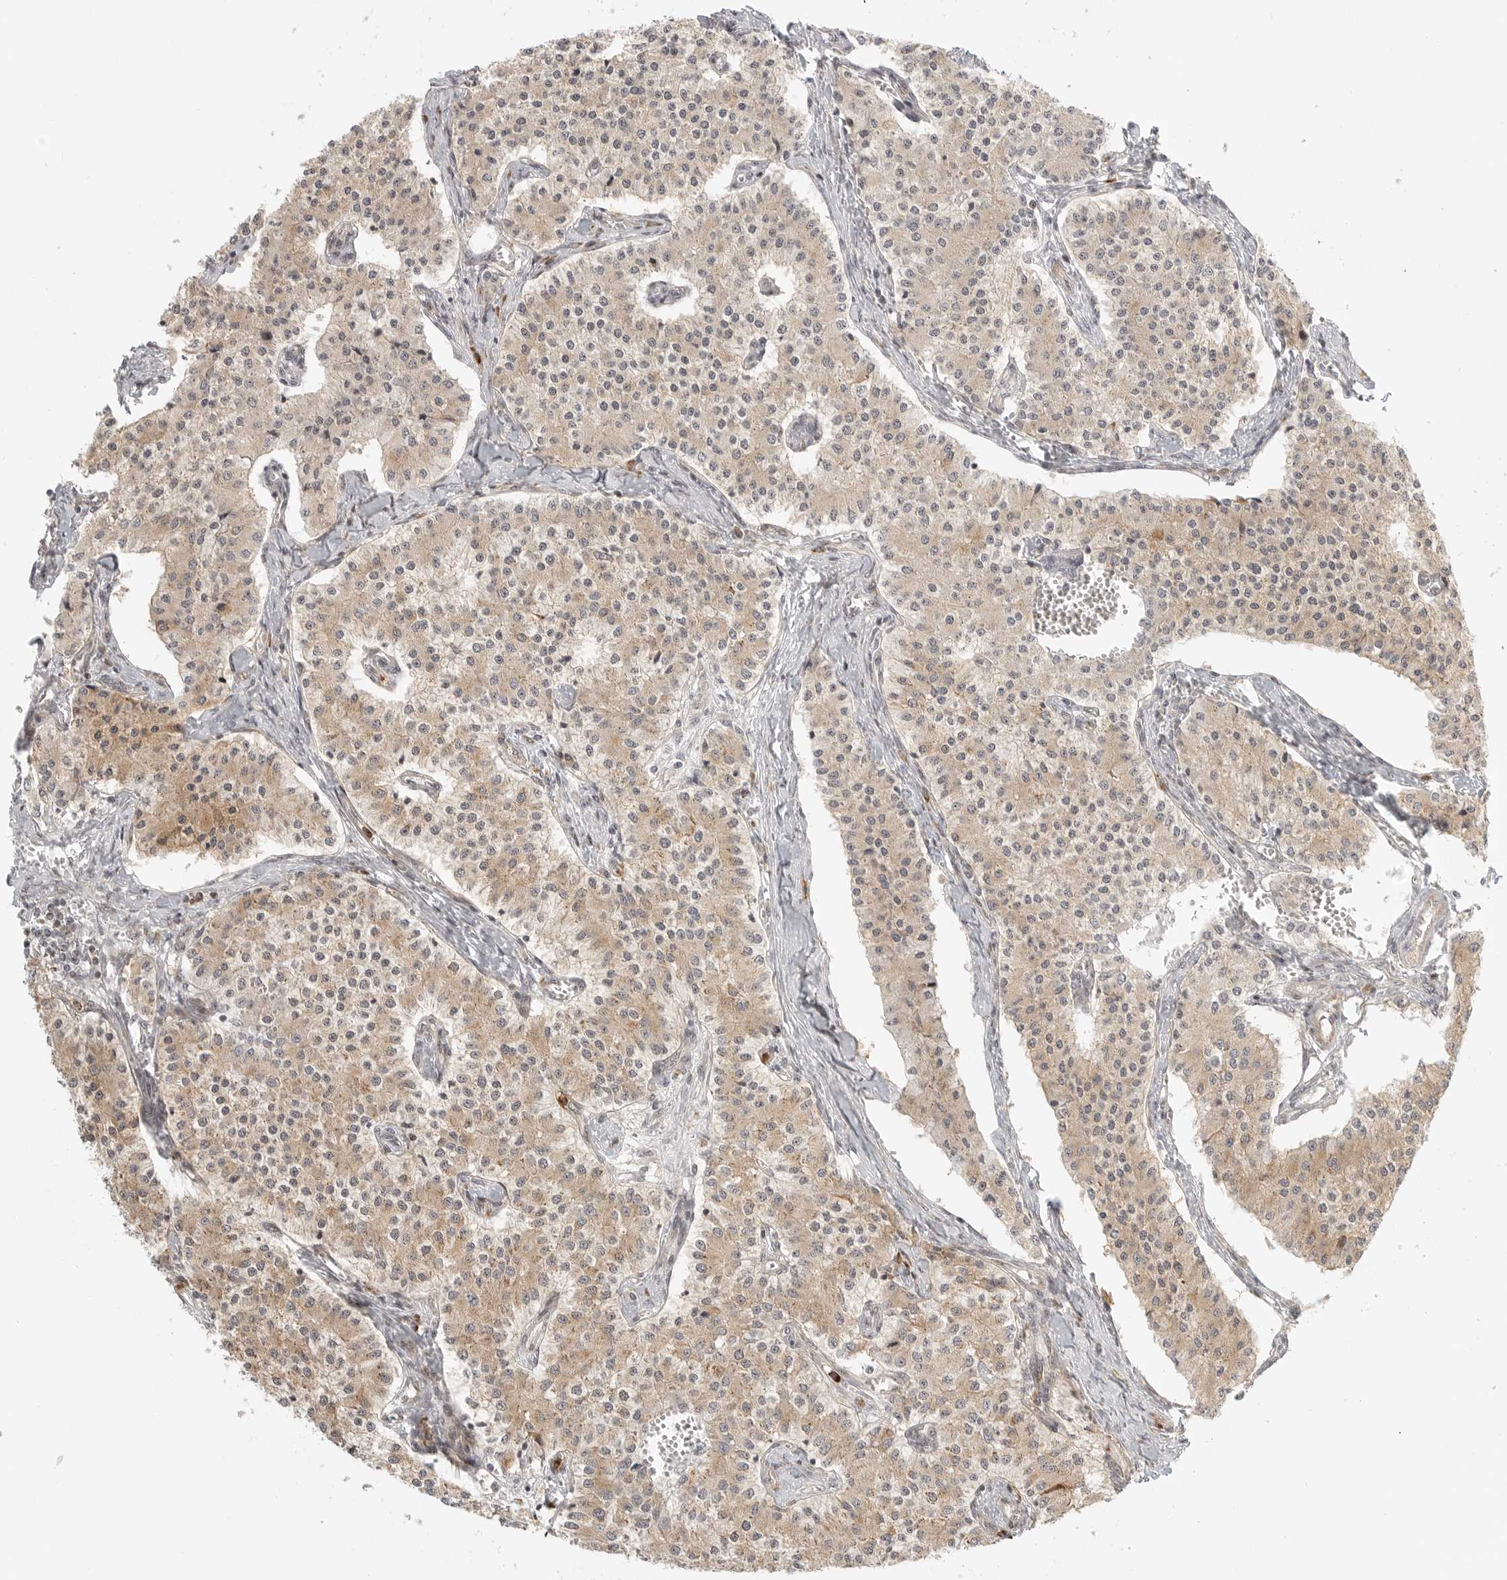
{"staining": {"intensity": "weak", "quantity": ">75%", "location": "cytoplasmic/membranous"}, "tissue": "carcinoid", "cell_type": "Tumor cells", "image_type": "cancer", "snomed": [{"axis": "morphology", "description": "Carcinoid, malignant, NOS"}, {"axis": "topography", "description": "Colon"}], "caption": "Immunohistochemical staining of human malignant carcinoid reveals low levels of weak cytoplasmic/membranous staining in approximately >75% of tumor cells. Nuclei are stained in blue.", "gene": "DSCC1", "patient": {"sex": "female", "age": 52}}